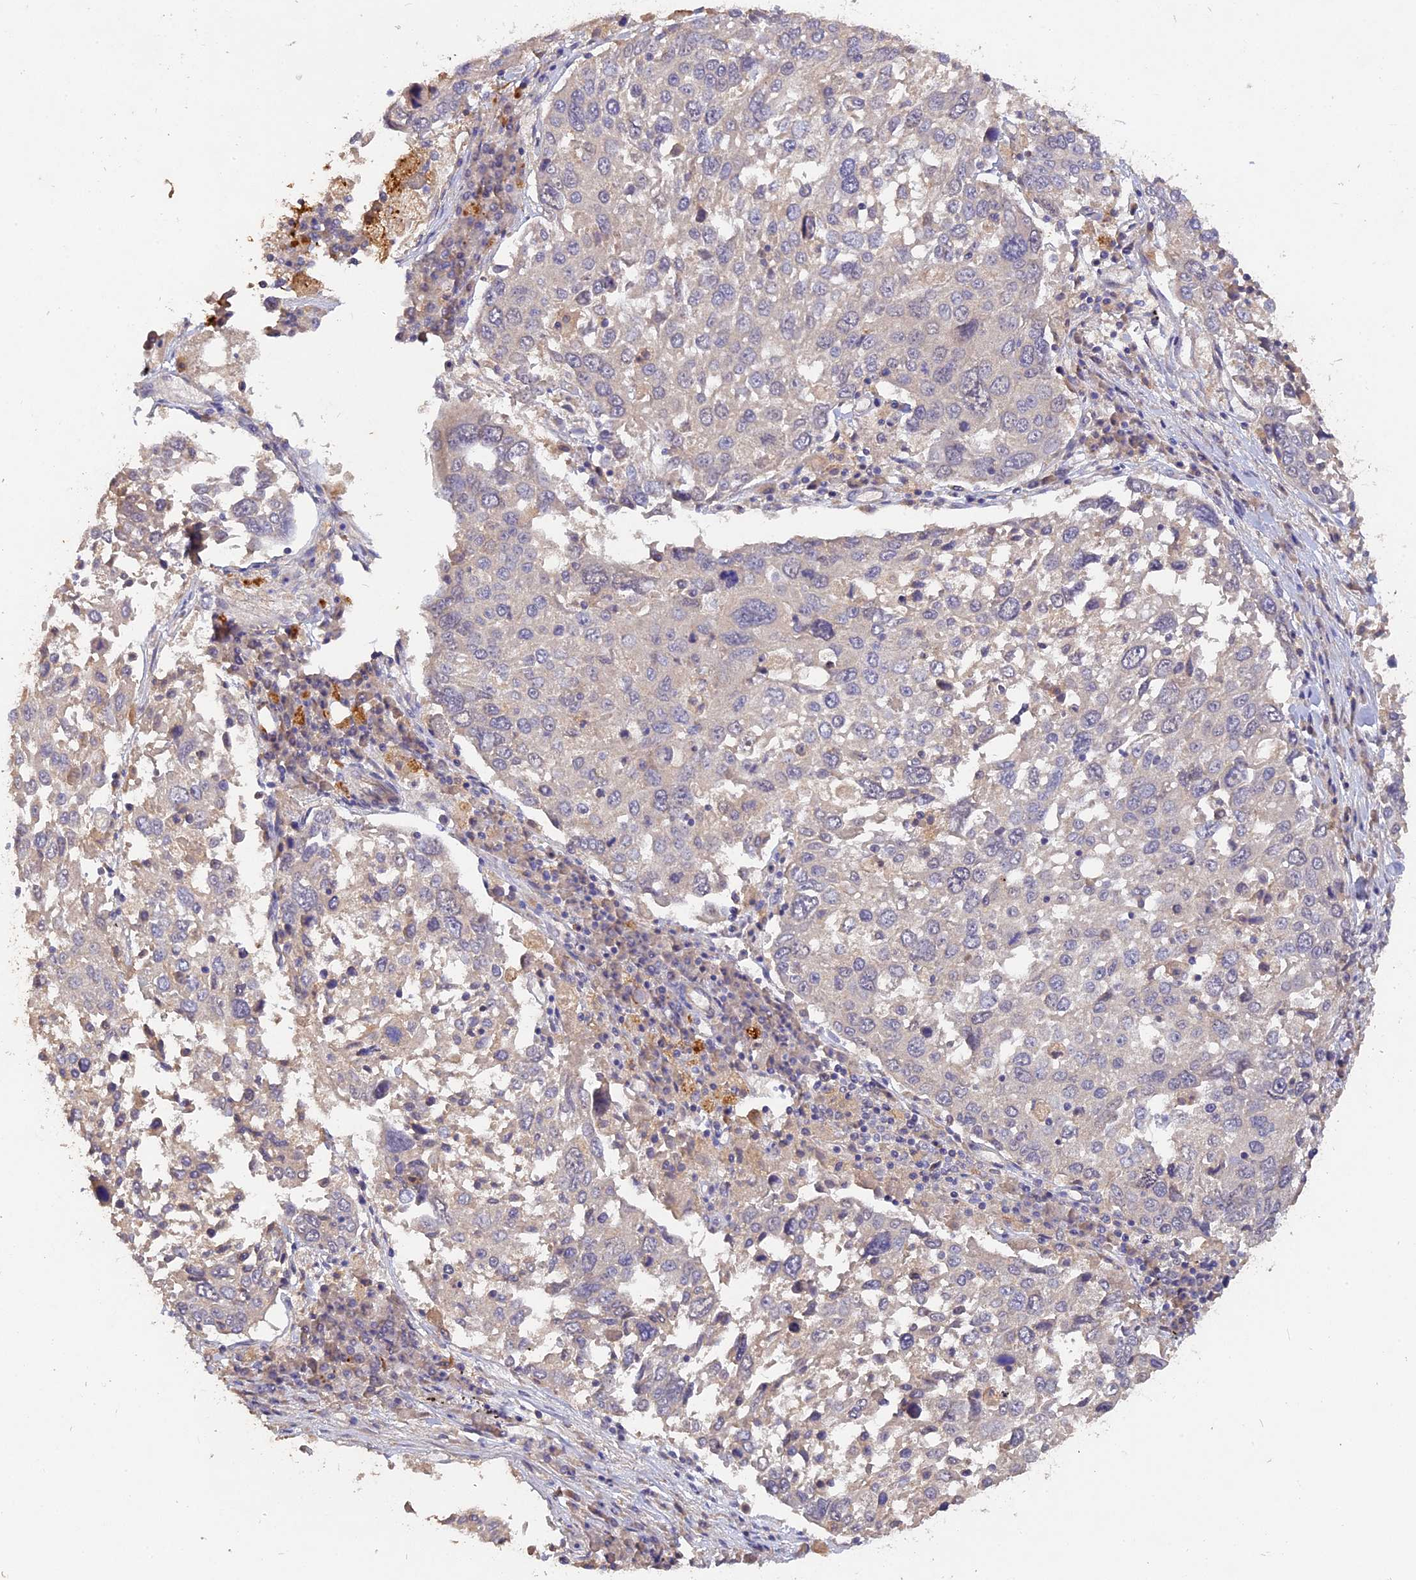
{"staining": {"intensity": "negative", "quantity": "none", "location": "none"}, "tissue": "lung cancer", "cell_type": "Tumor cells", "image_type": "cancer", "snomed": [{"axis": "morphology", "description": "Squamous cell carcinoma, NOS"}, {"axis": "topography", "description": "Lung"}], "caption": "A high-resolution micrograph shows IHC staining of lung cancer (squamous cell carcinoma), which reveals no significant staining in tumor cells.", "gene": "SLC26A4", "patient": {"sex": "male", "age": 65}}